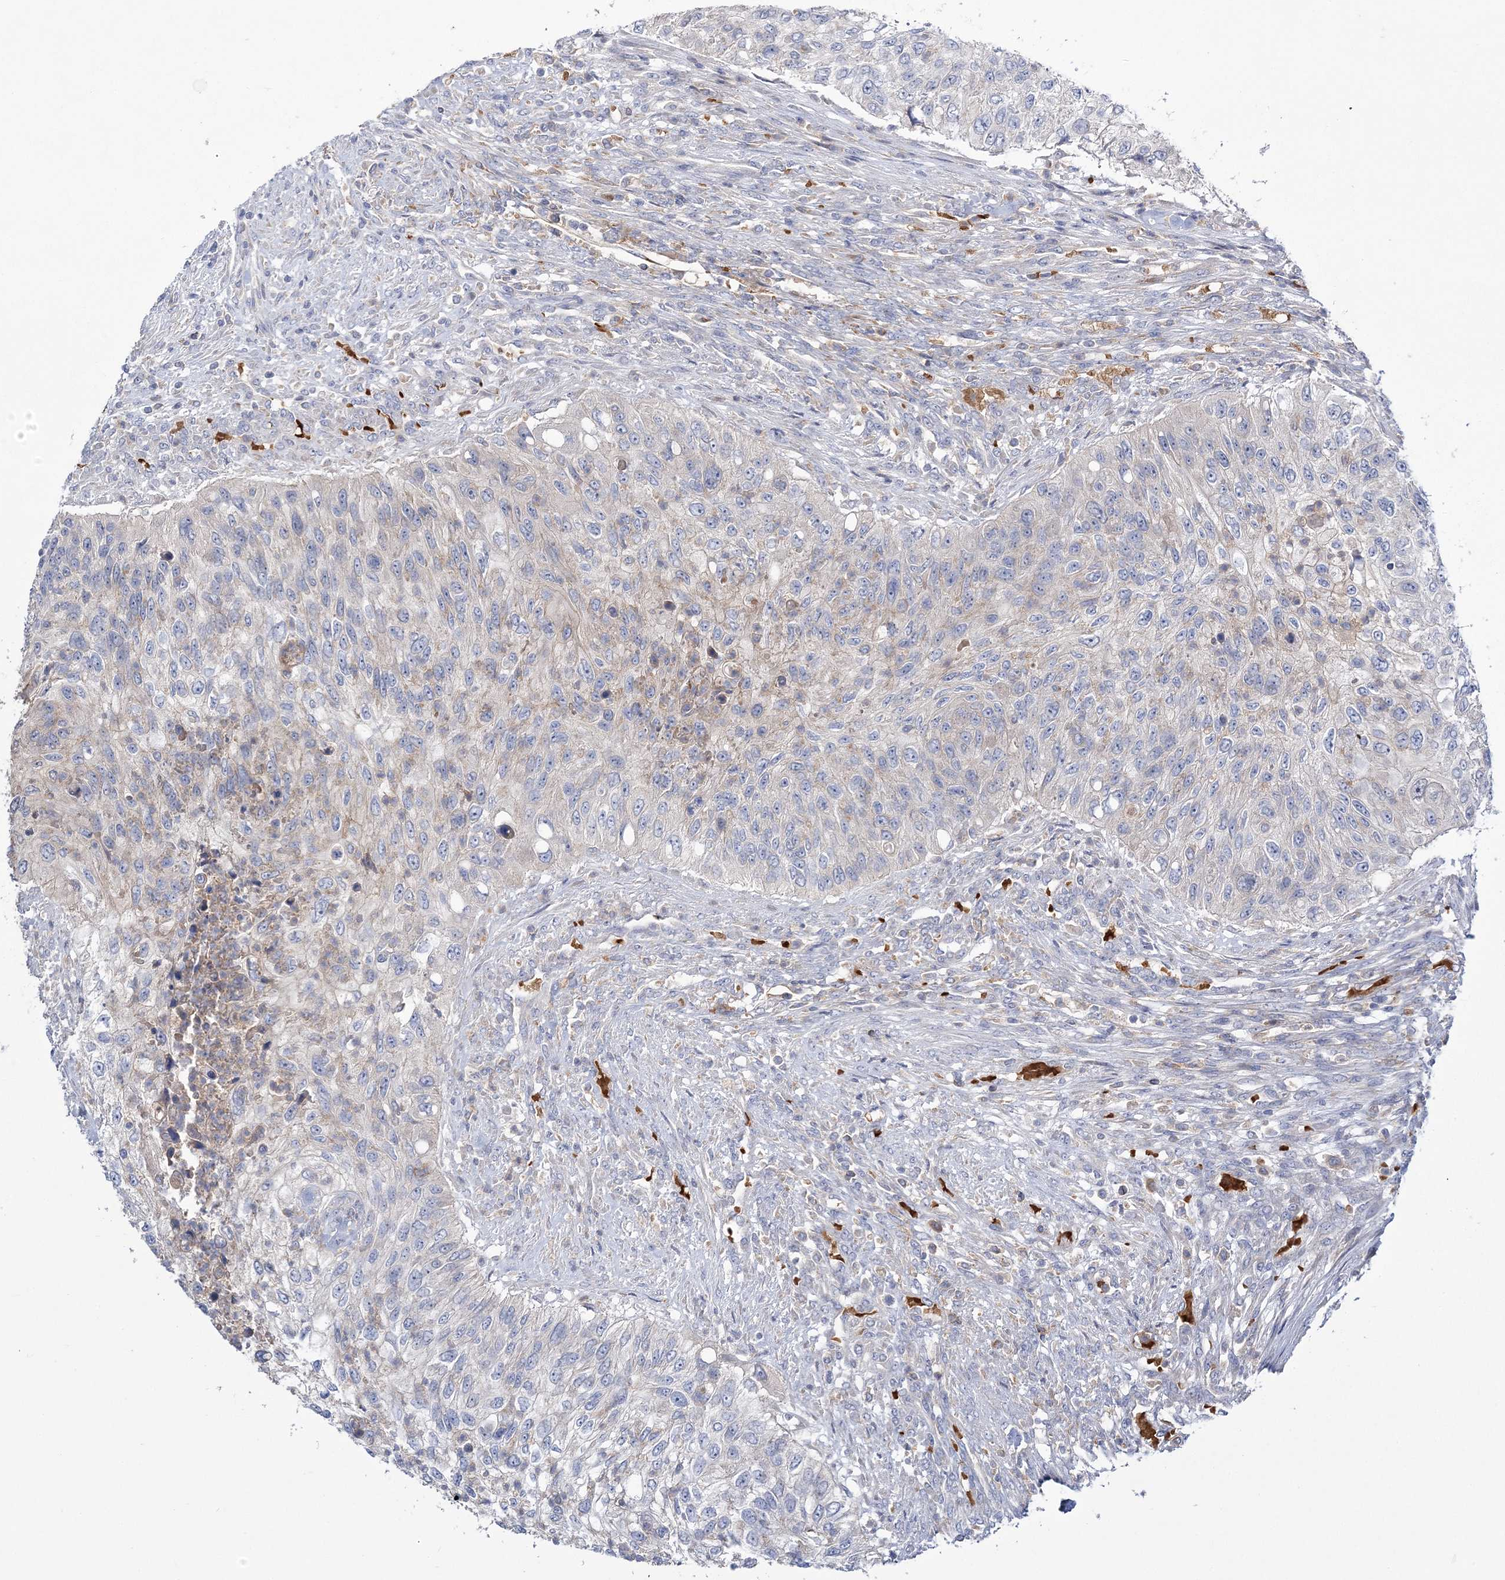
{"staining": {"intensity": "negative", "quantity": "none", "location": "none"}, "tissue": "urothelial cancer", "cell_type": "Tumor cells", "image_type": "cancer", "snomed": [{"axis": "morphology", "description": "Urothelial carcinoma, High grade"}, {"axis": "topography", "description": "Urinary bladder"}], "caption": "This is an IHC photomicrograph of urothelial cancer. There is no positivity in tumor cells.", "gene": "ATP11B", "patient": {"sex": "female", "age": 60}}